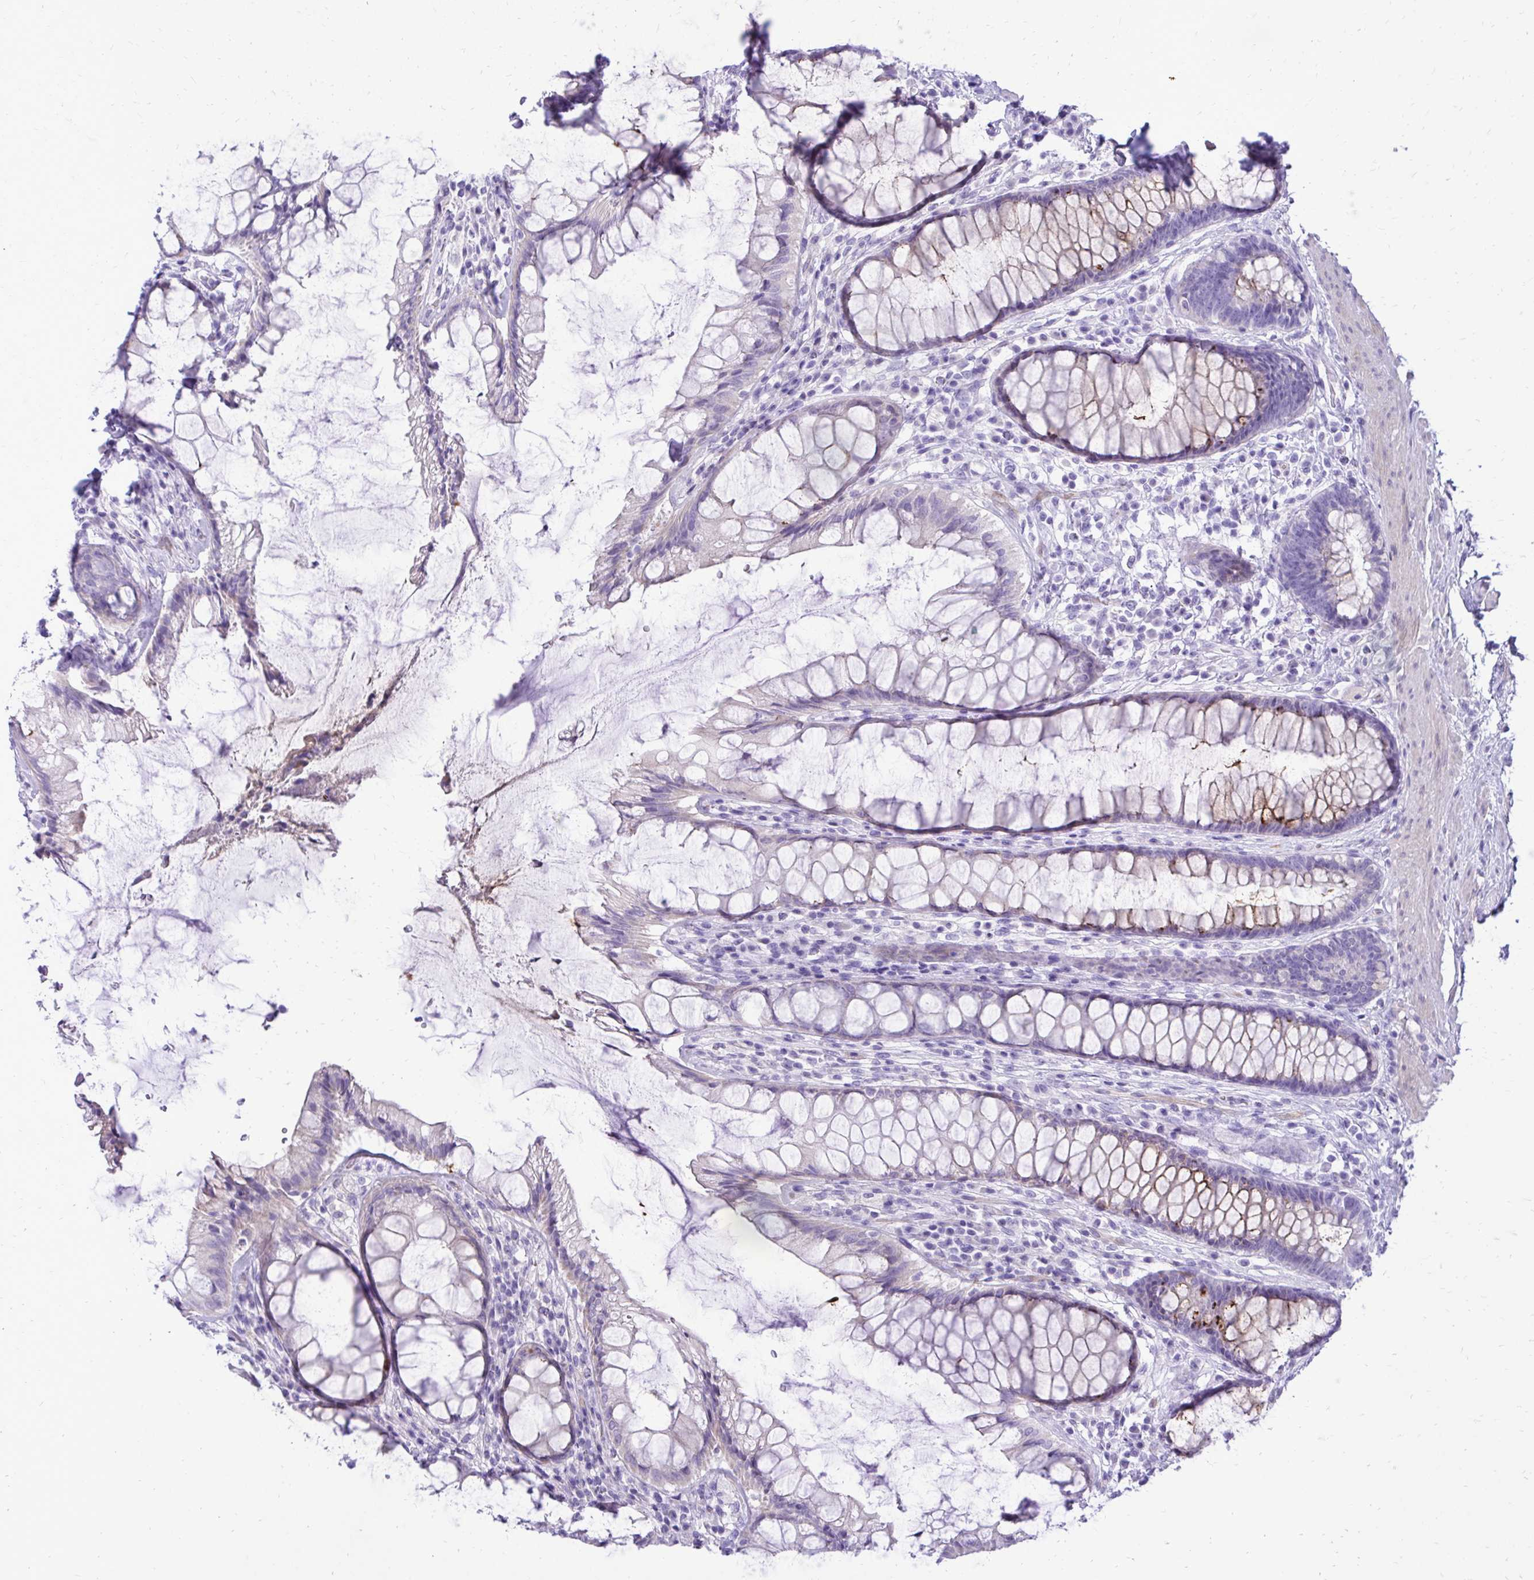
{"staining": {"intensity": "moderate", "quantity": "<25%", "location": "cytoplasmic/membranous"}, "tissue": "rectum", "cell_type": "Glandular cells", "image_type": "normal", "snomed": [{"axis": "morphology", "description": "Normal tissue, NOS"}, {"axis": "topography", "description": "Rectum"}], "caption": "IHC photomicrograph of normal rectum: human rectum stained using IHC displays low levels of moderate protein expression localized specifically in the cytoplasmic/membranous of glandular cells, appearing as a cytoplasmic/membranous brown color.", "gene": "PELI3", "patient": {"sex": "male", "age": 72}}